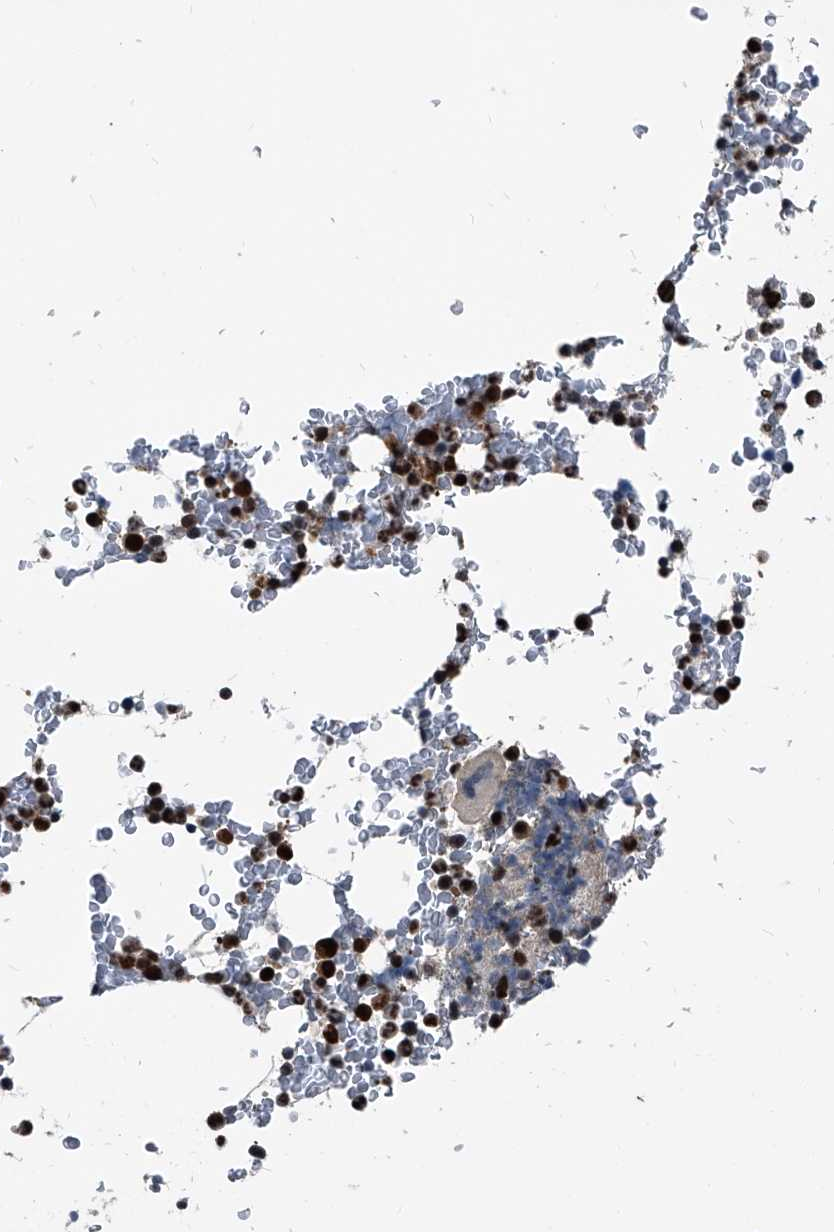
{"staining": {"intensity": "strong", "quantity": "25%-75%", "location": "cytoplasmic/membranous,nuclear"}, "tissue": "bone marrow", "cell_type": "Hematopoietic cells", "image_type": "normal", "snomed": [{"axis": "morphology", "description": "Normal tissue, NOS"}, {"axis": "topography", "description": "Bone marrow"}], "caption": "A histopathology image showing strong cytoplasmic/membranous,nuclear staining in about 25%-75% of hematopoietic cells in normal bone marrow, as visualized by brown immunohistochemical staining.", "gene": "FKBP5", "patient": {"sex": "male", "age": 58}}